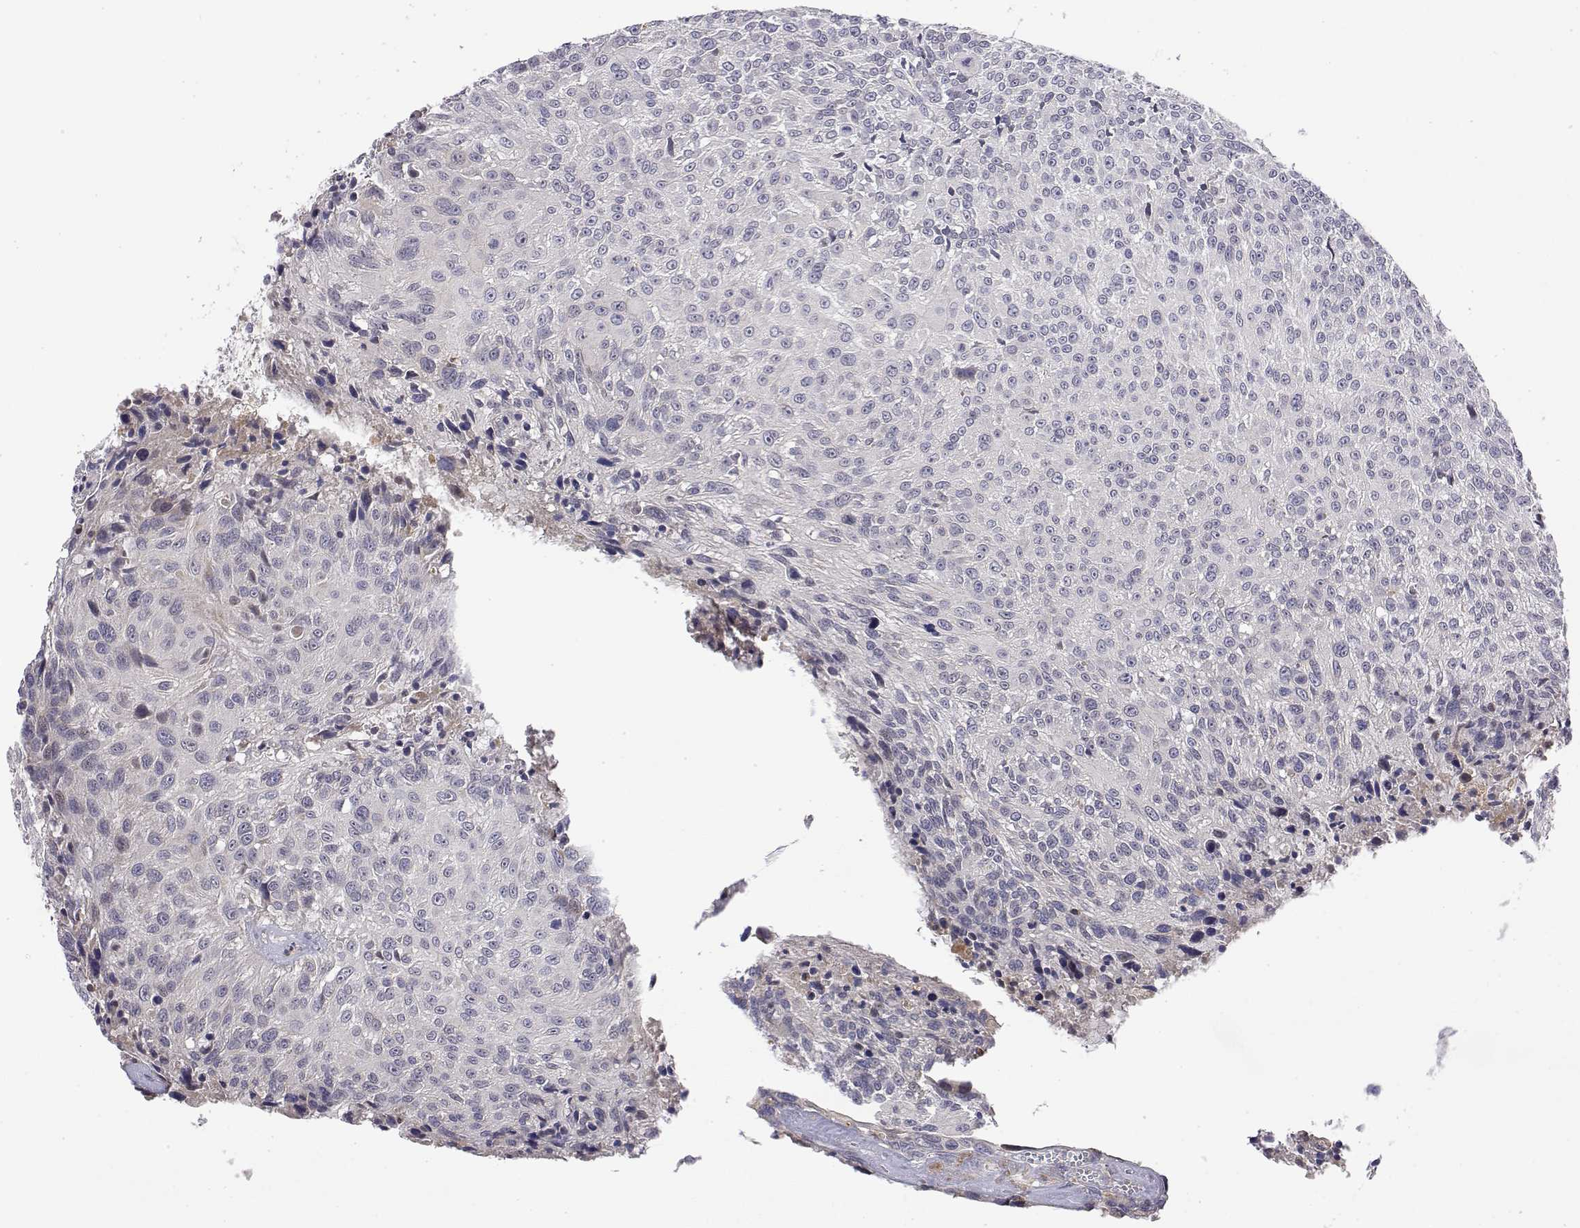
{"staining": {"intensity": "negative", "quantity": "none", "location": "none"}, "tissue": "urothelial cancer", "cell_type": "Tumor cells", "image_type": "cancer", "snomed": [{"axis": "morphology", "description": "Urothelial carcinoma, NOS"}, {"axis": "topography", "description": "Urinary bladder"}], "caption": "High power microscopy photomicrograph of an IHC micrograph of transitional cell carcinoma, revealing no significant expression in tumor cells. (Stains: DAB (3,3'-diaminobenzidine) IHC with hematoxylin counter stain, Microscopy: brightfield microscopy at high magnification).", "gene": "IGFBP4", "patient": {"sex": "male", "age": 55}}